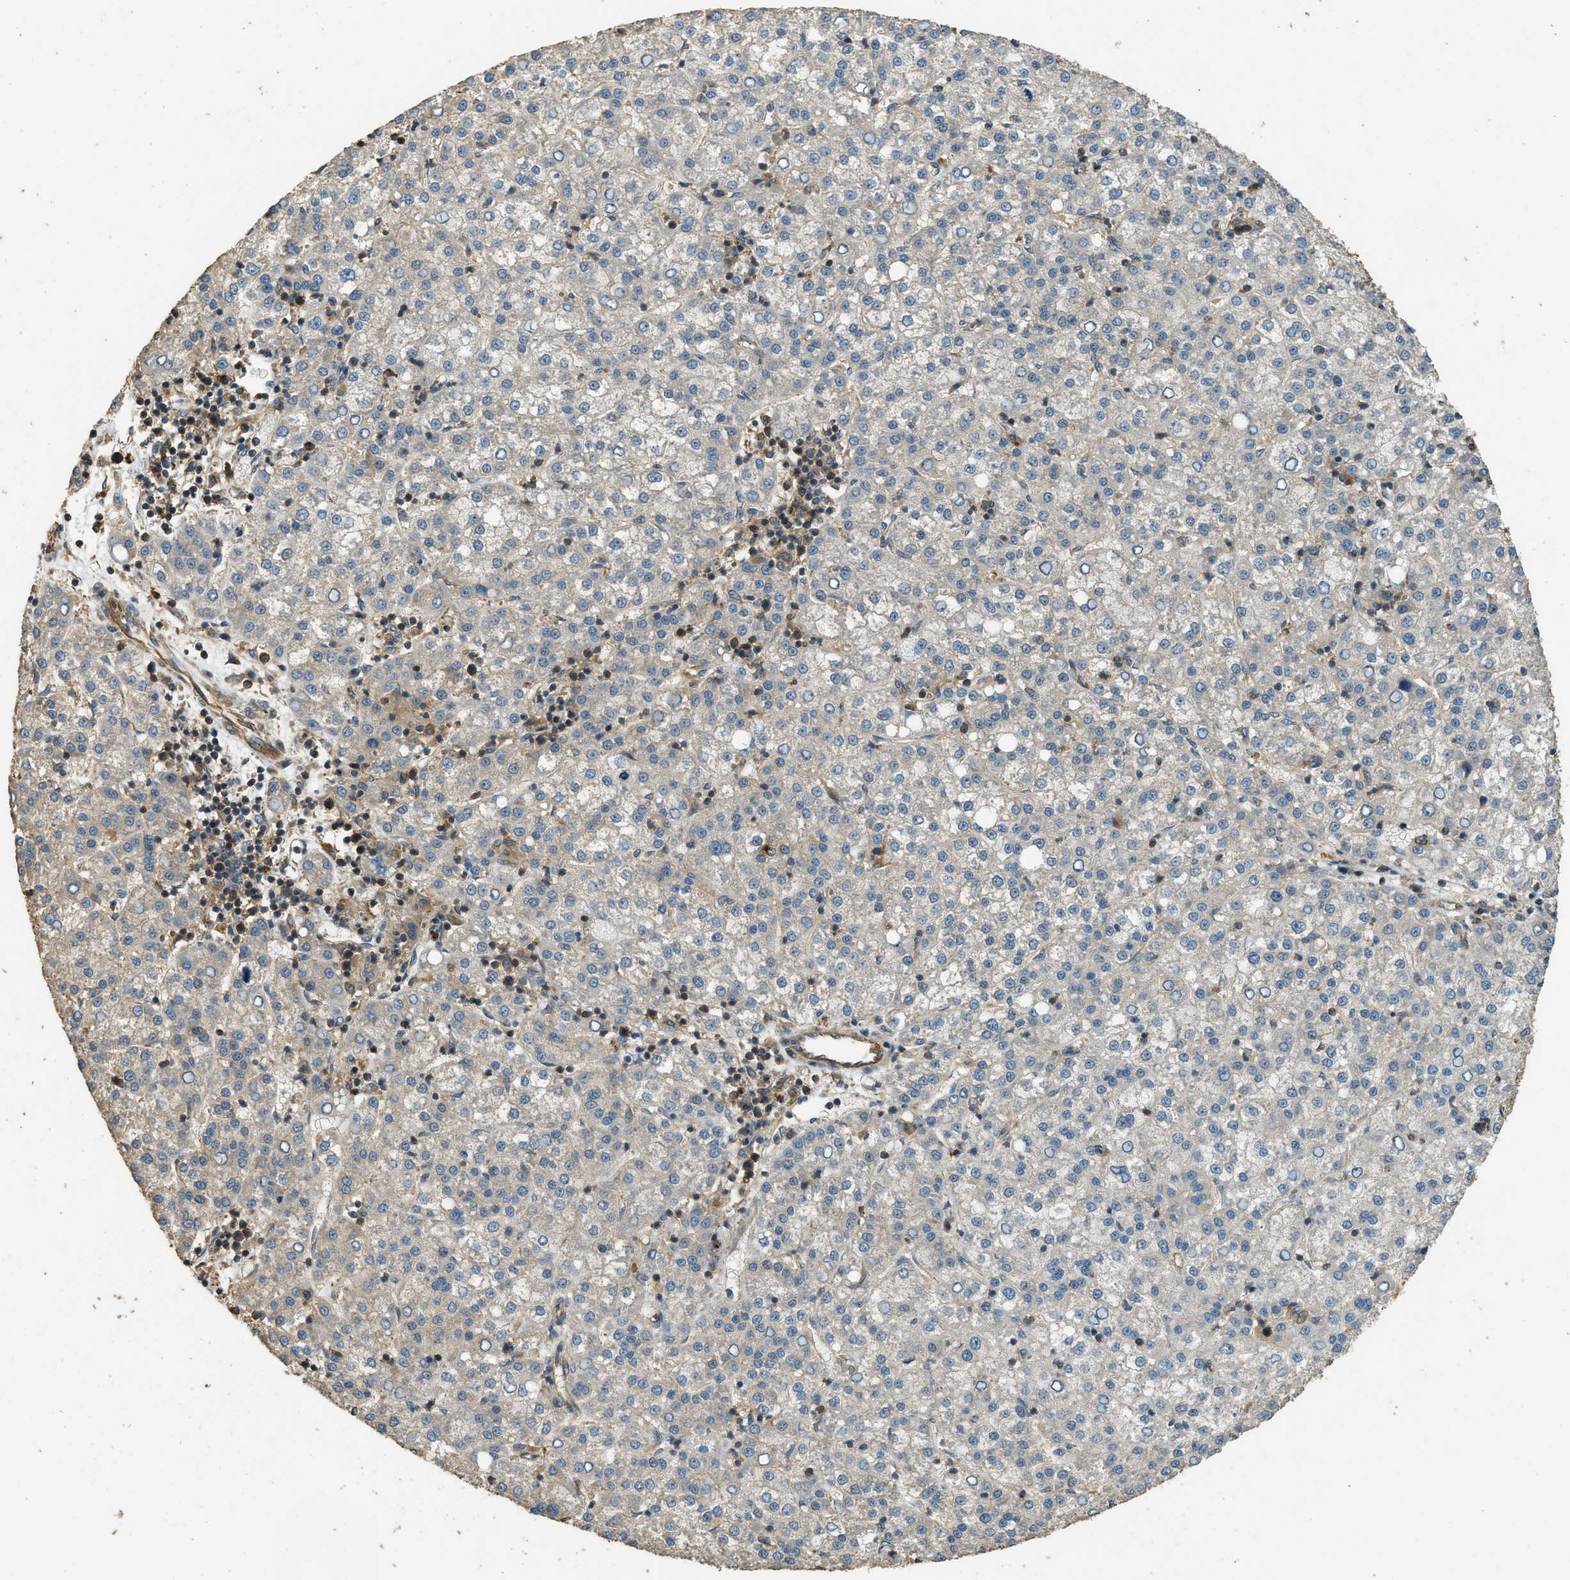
{"staining": {"intensity": "negative", "quantity": "none", "location": "none"}, "tissue": "liver cancer", "cell_type": "Tumor cells", "image_type": "cancer", "snomed": [{"axis": "morphology", "description": "Carcinoma, Hepatocellular, NOS"}, {"axis": "topography", "description": "Liver"}], "caption": "This micrograph is of liver cancer (hepatocellular carcinoma) stained with immunohistochemistry (IHC) to label a protein in brown with the nuclei are counter-stained blue. There is no expression in tumor cells.", "gene": "MARS1", "patient": {"sex": "female", "age": 58}}